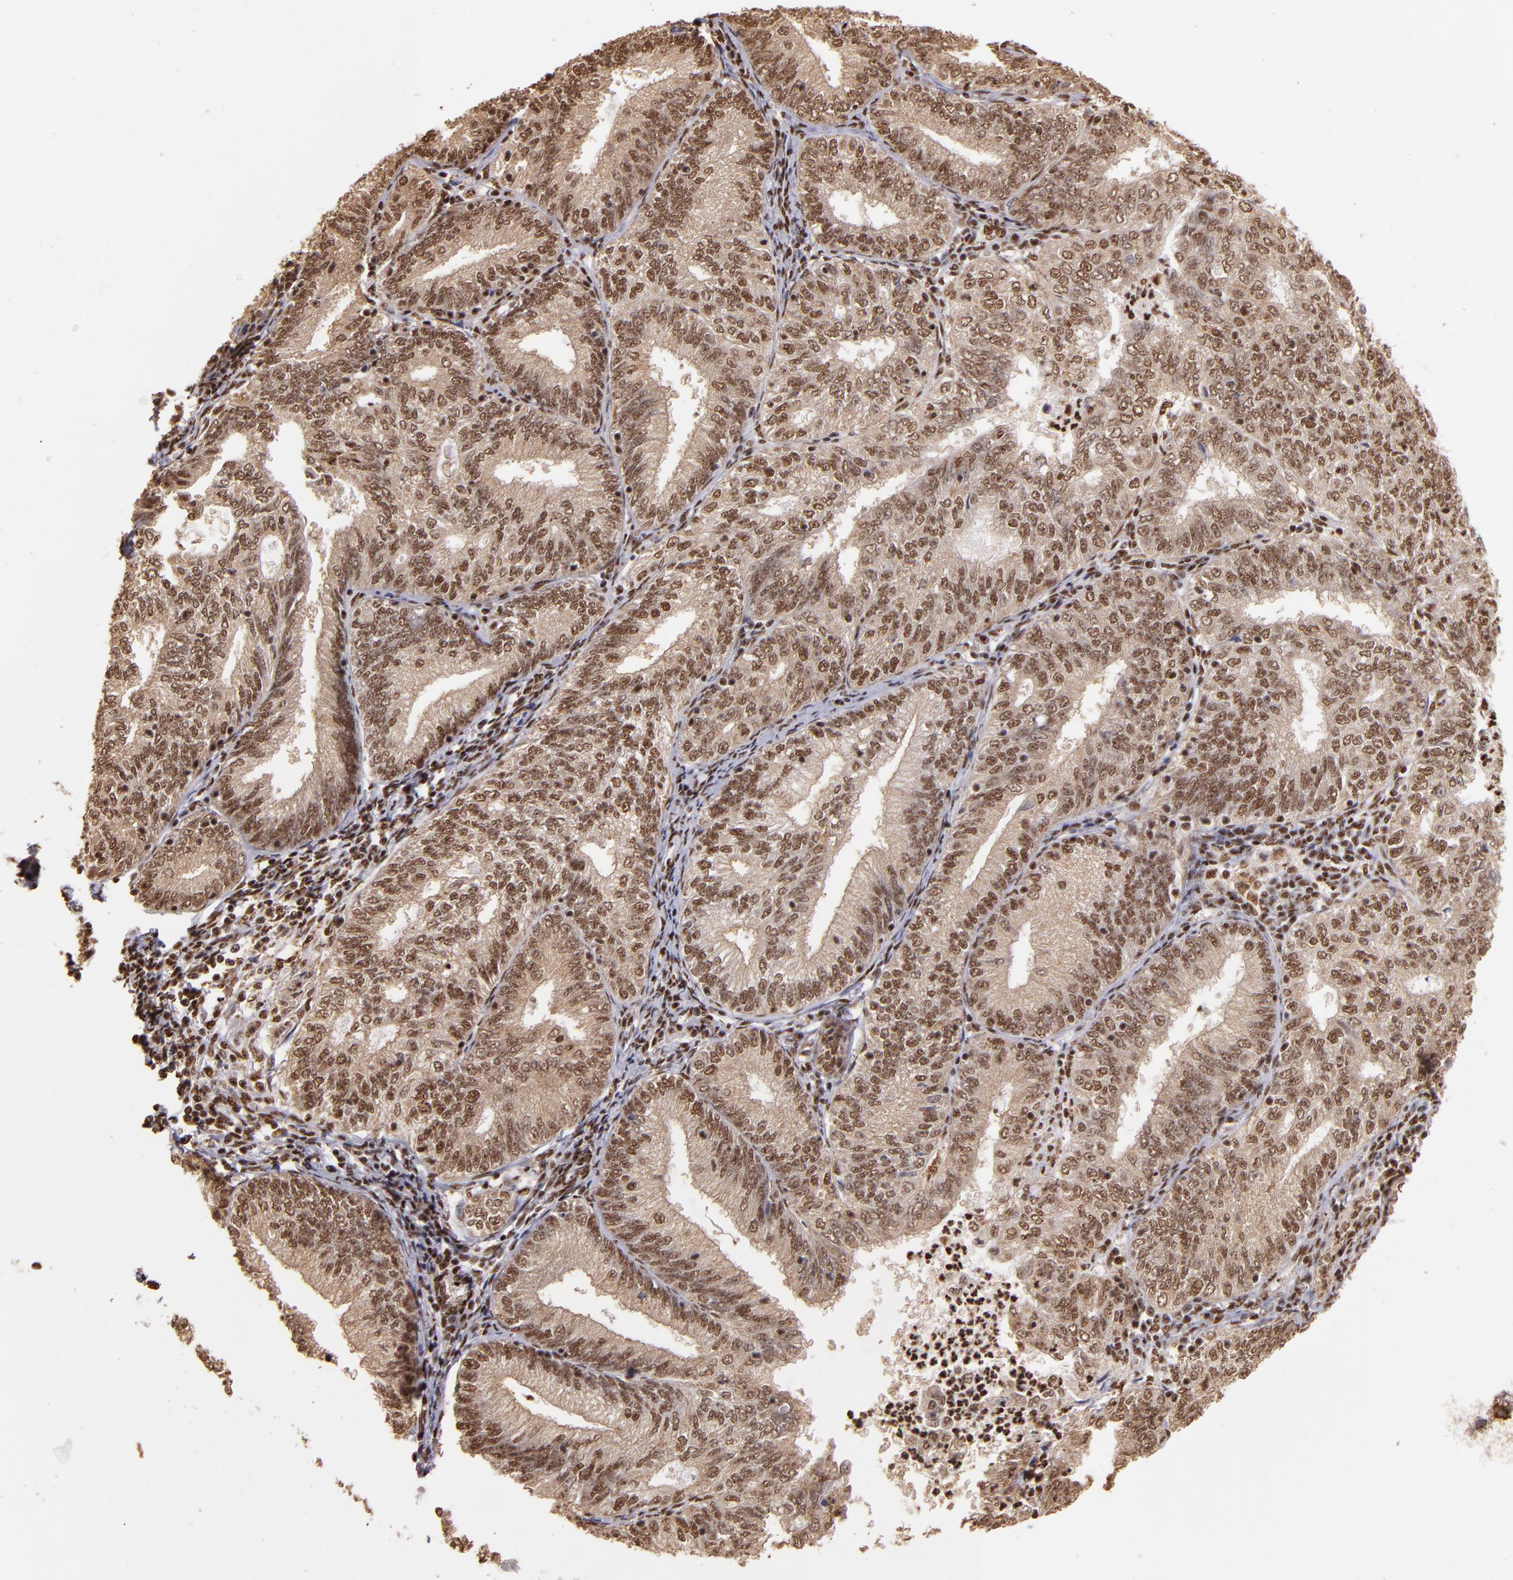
{"staining": {"intensity": "moderate", "quantity": ">75%", "location": "cytoplasmic/membranous,nuclear"}, "tissue": "endometrial cancer", "cell_type": "Tumor cells", "image_type": "cancer", "snomed": [{"axis": "morphology", "description": "Adenocarcinoma, NOS"}, {"axis": "topography", "description": "Endometrium"}], "caption": "Protein expression analysis of human endometrial cancer (adenocarcinoma) reveals moderate cytoplasmic/membranous and nuclear positivity in about >75% of tumor cells.", "gene": "SP1", "patient": {"sex": "female", "age": 69}}